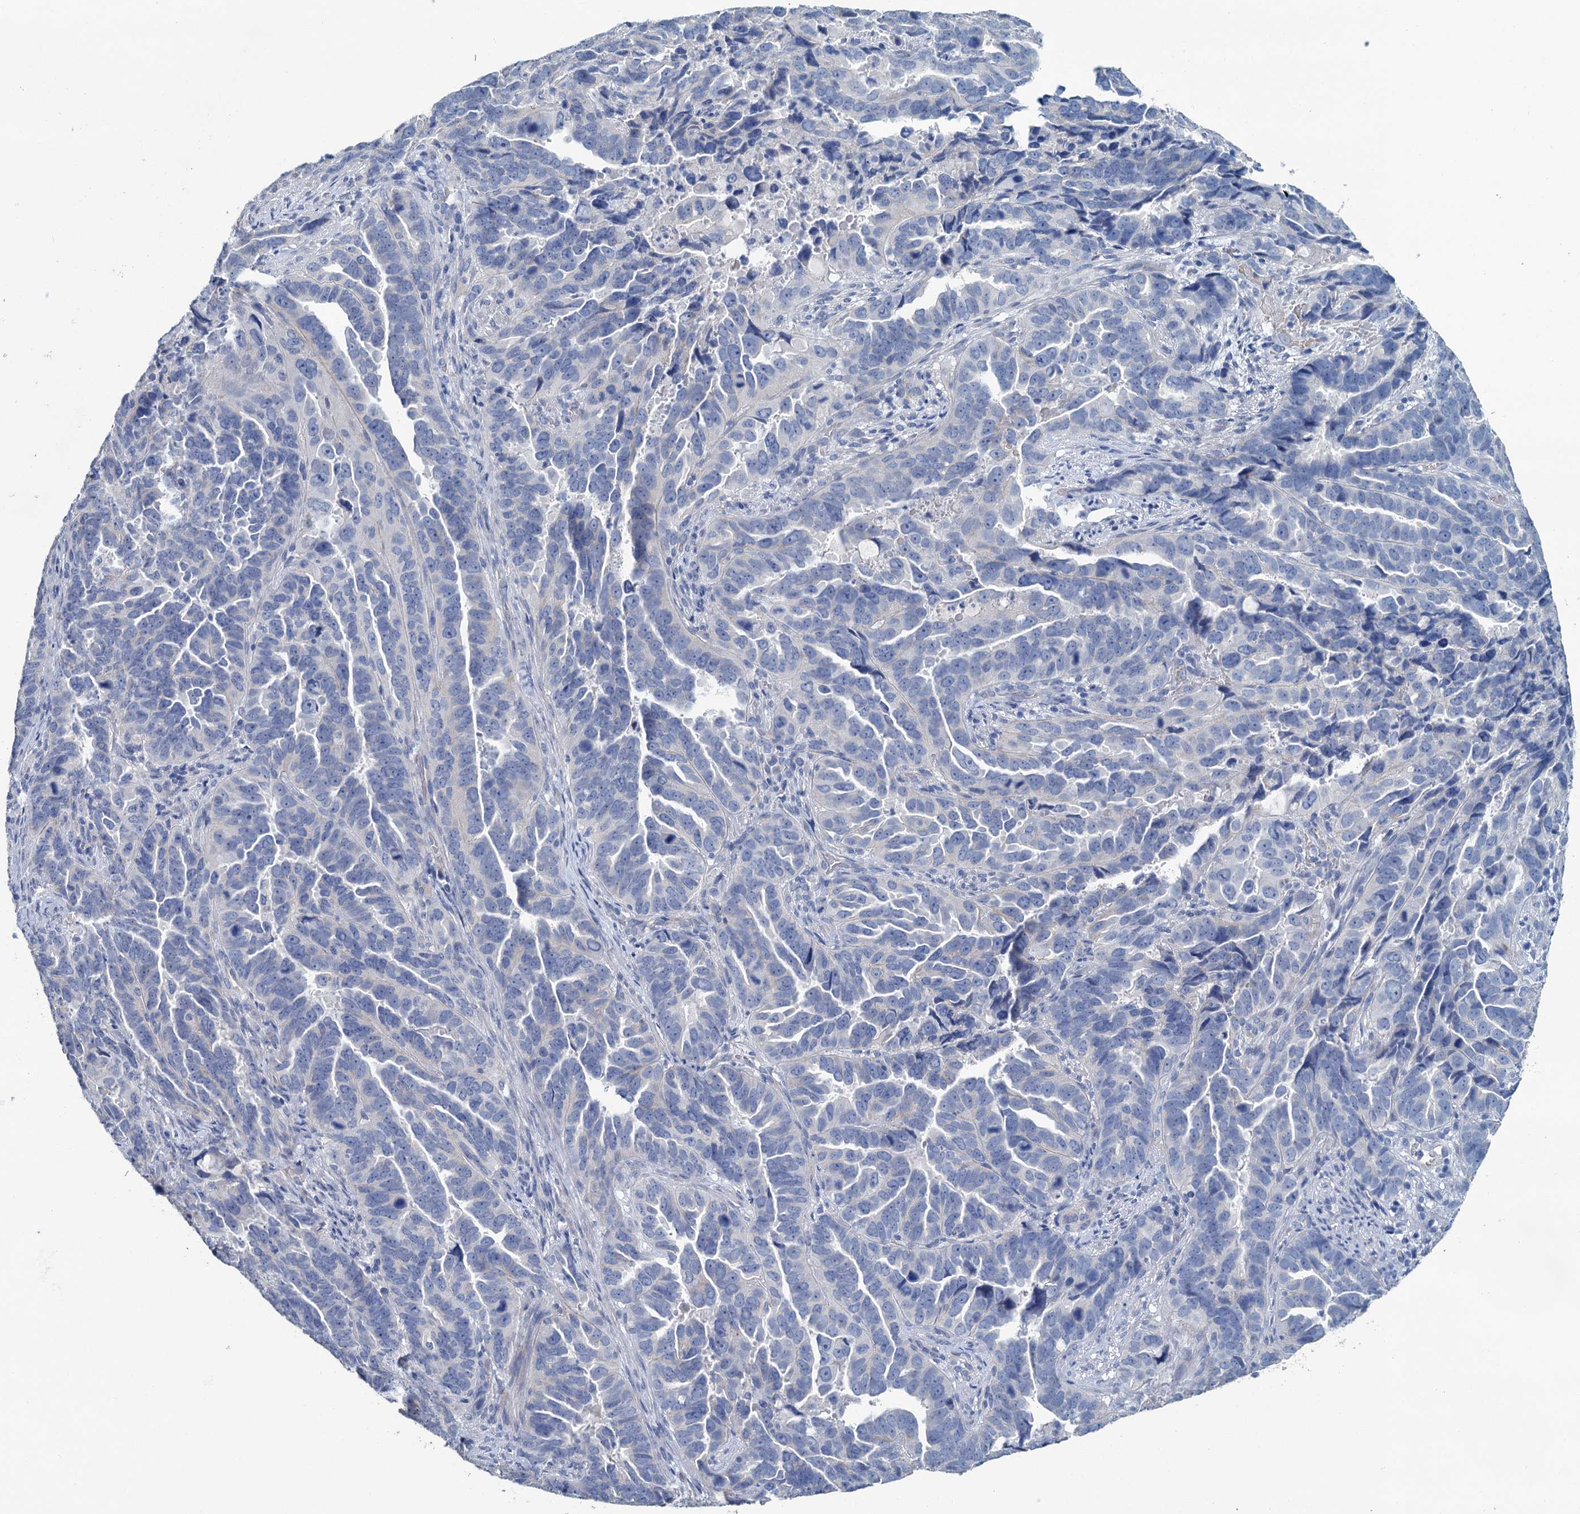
{"staining": {"intensity": "negative", "quantity": "none", "location": "none"}, "tissue": "endometrial cancer", "cell_type": "Tumor cells", "image_type": "cancer", "snomed": [{"axis": "morphology", "description": "Adenocarcinoma, NOS"}, {"axis": "topography", "description": "Endometrium"}], "caption": "This is an immunohistochemistry (IHC) histopathology image of human endometrial cancer. There is no positivity in tumor cells.", "gene": "SNCB", "patient": {"sex": "female", "age": 65}}